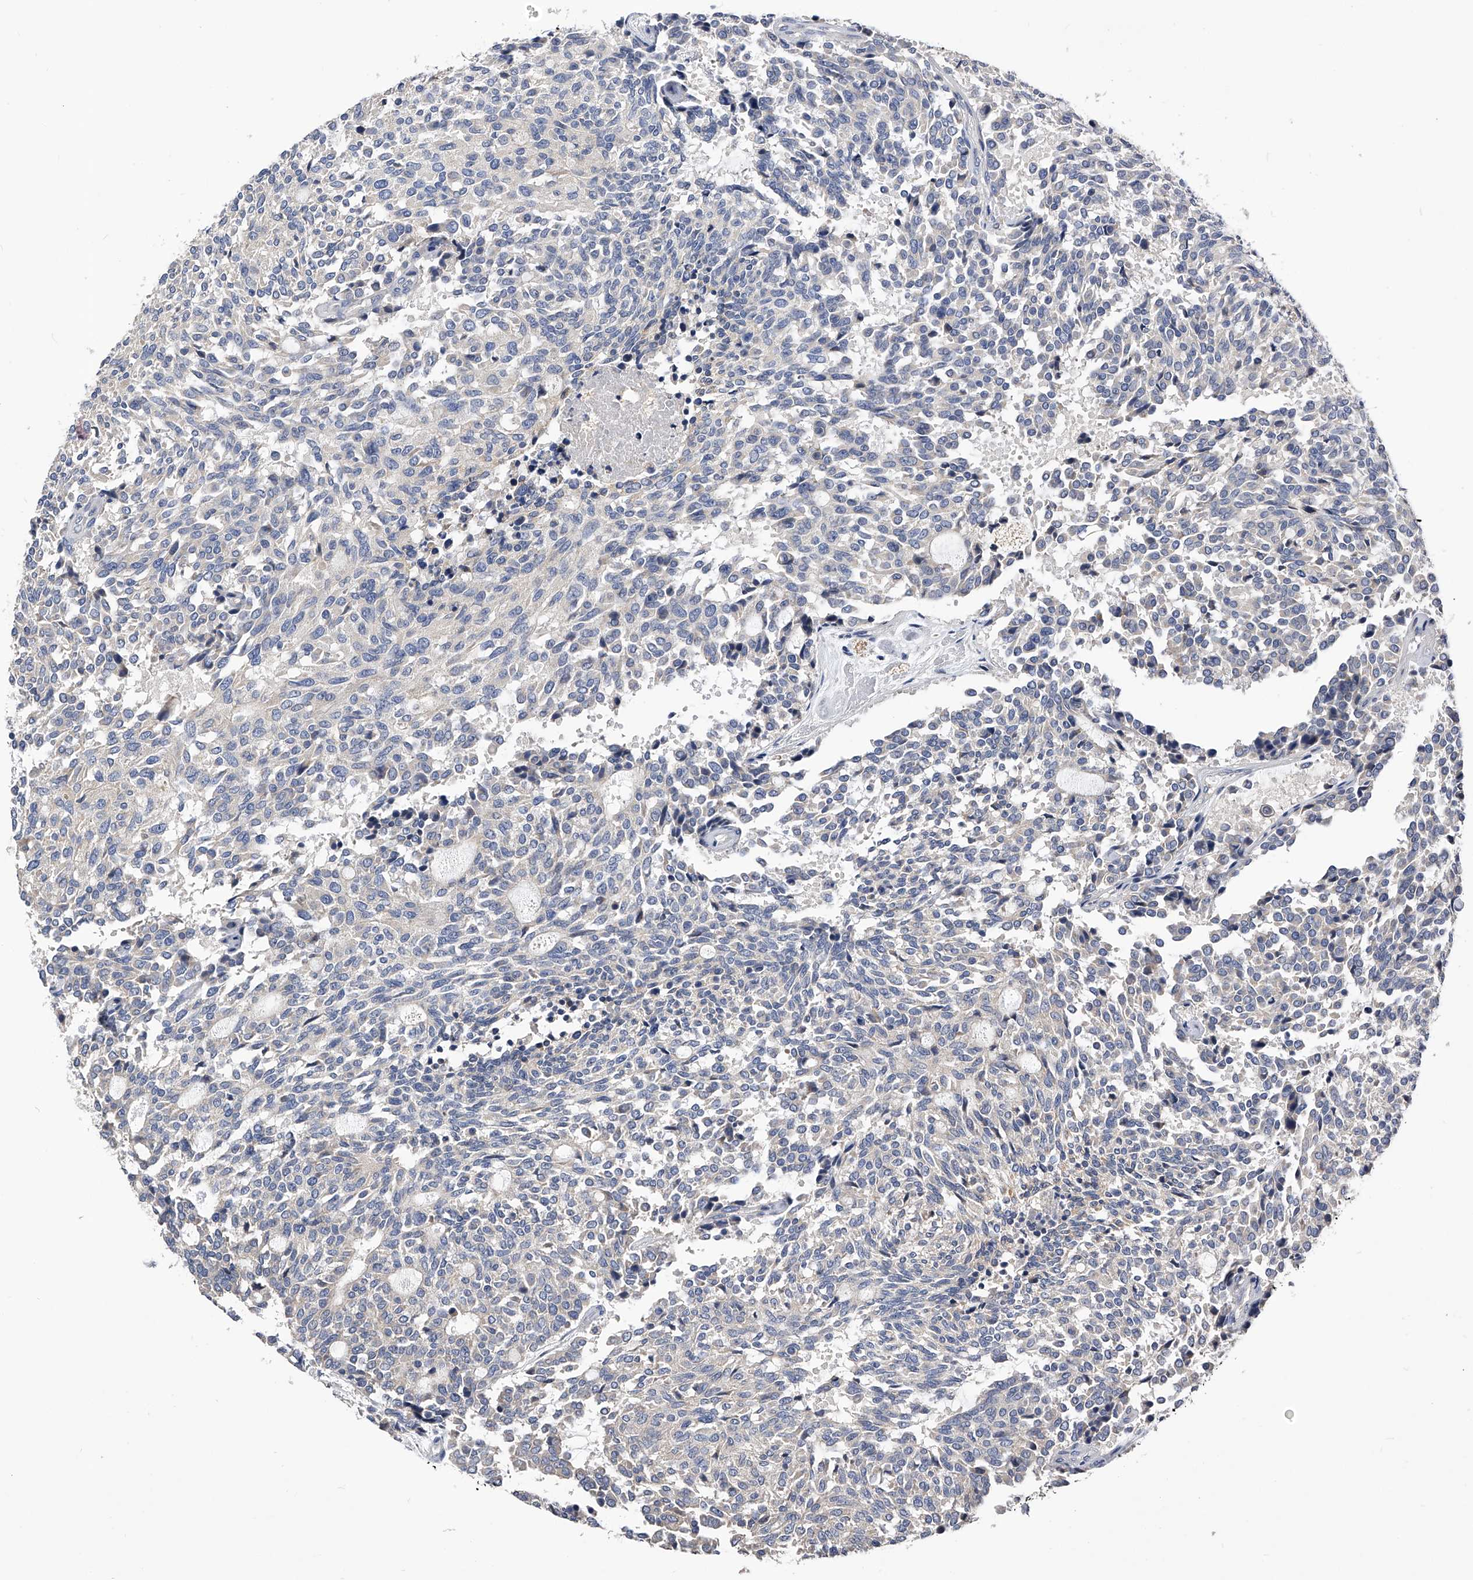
{"staining": {"intensity": "negative", "quantity": "none", "location": "none"}, "tissue": "carcinoid", "cell_type": "Tumor cells", "image_type": "cancer", "snomed": [{"axis": "morphology", "description": "Carcinoid, malignant, NOS"}, {"axis": "topography", "description": "Pancreas"}], "caption": "Protein analysis of carcinoid demonstrates no significant expression in tumor cells.", "gene": "ARL4C", "patient": {"sex": "female", "age": 54}}